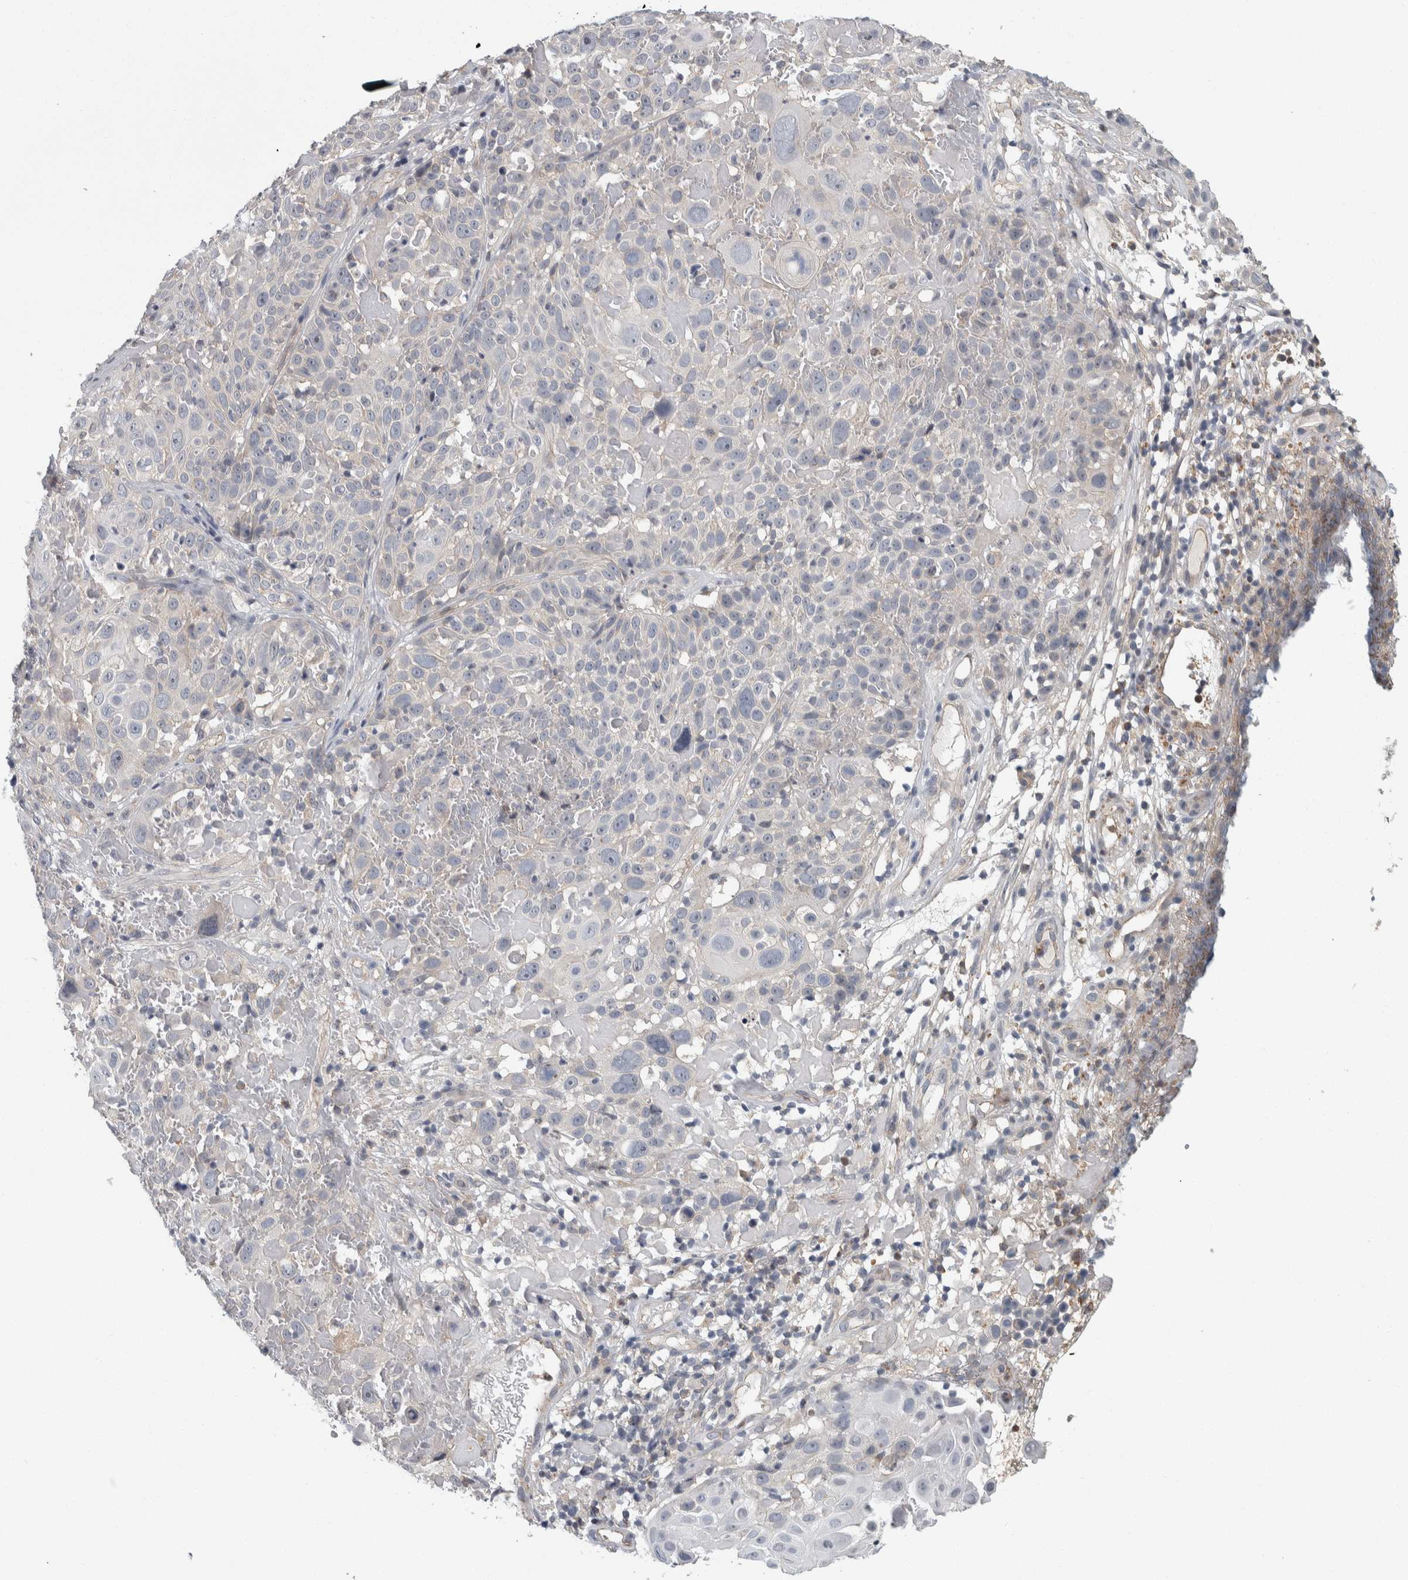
{"staining": {"intensity": "negative", "quantity": "none", "location": "none"}, "tissue": "cervical cancer", "cell_type": "Tumor cells", "image_type": "cancer", "snomed": [{"axis": "morphology", "description": "Squamous cell carcinoma, NOS"}, {"axis": "topography", "description": "Cervix"}], "caption": "Immunohistochemistry of cervical cancer exhibits no expression in tumor cells. Brightfield microscopy of immunohistochemistry (IHC) stained with DAB (brown) and hematoxylin (blue), captured at high magnification.", "gene": "KCNJ3", "patient": {"sex": "female", "age": 74}}